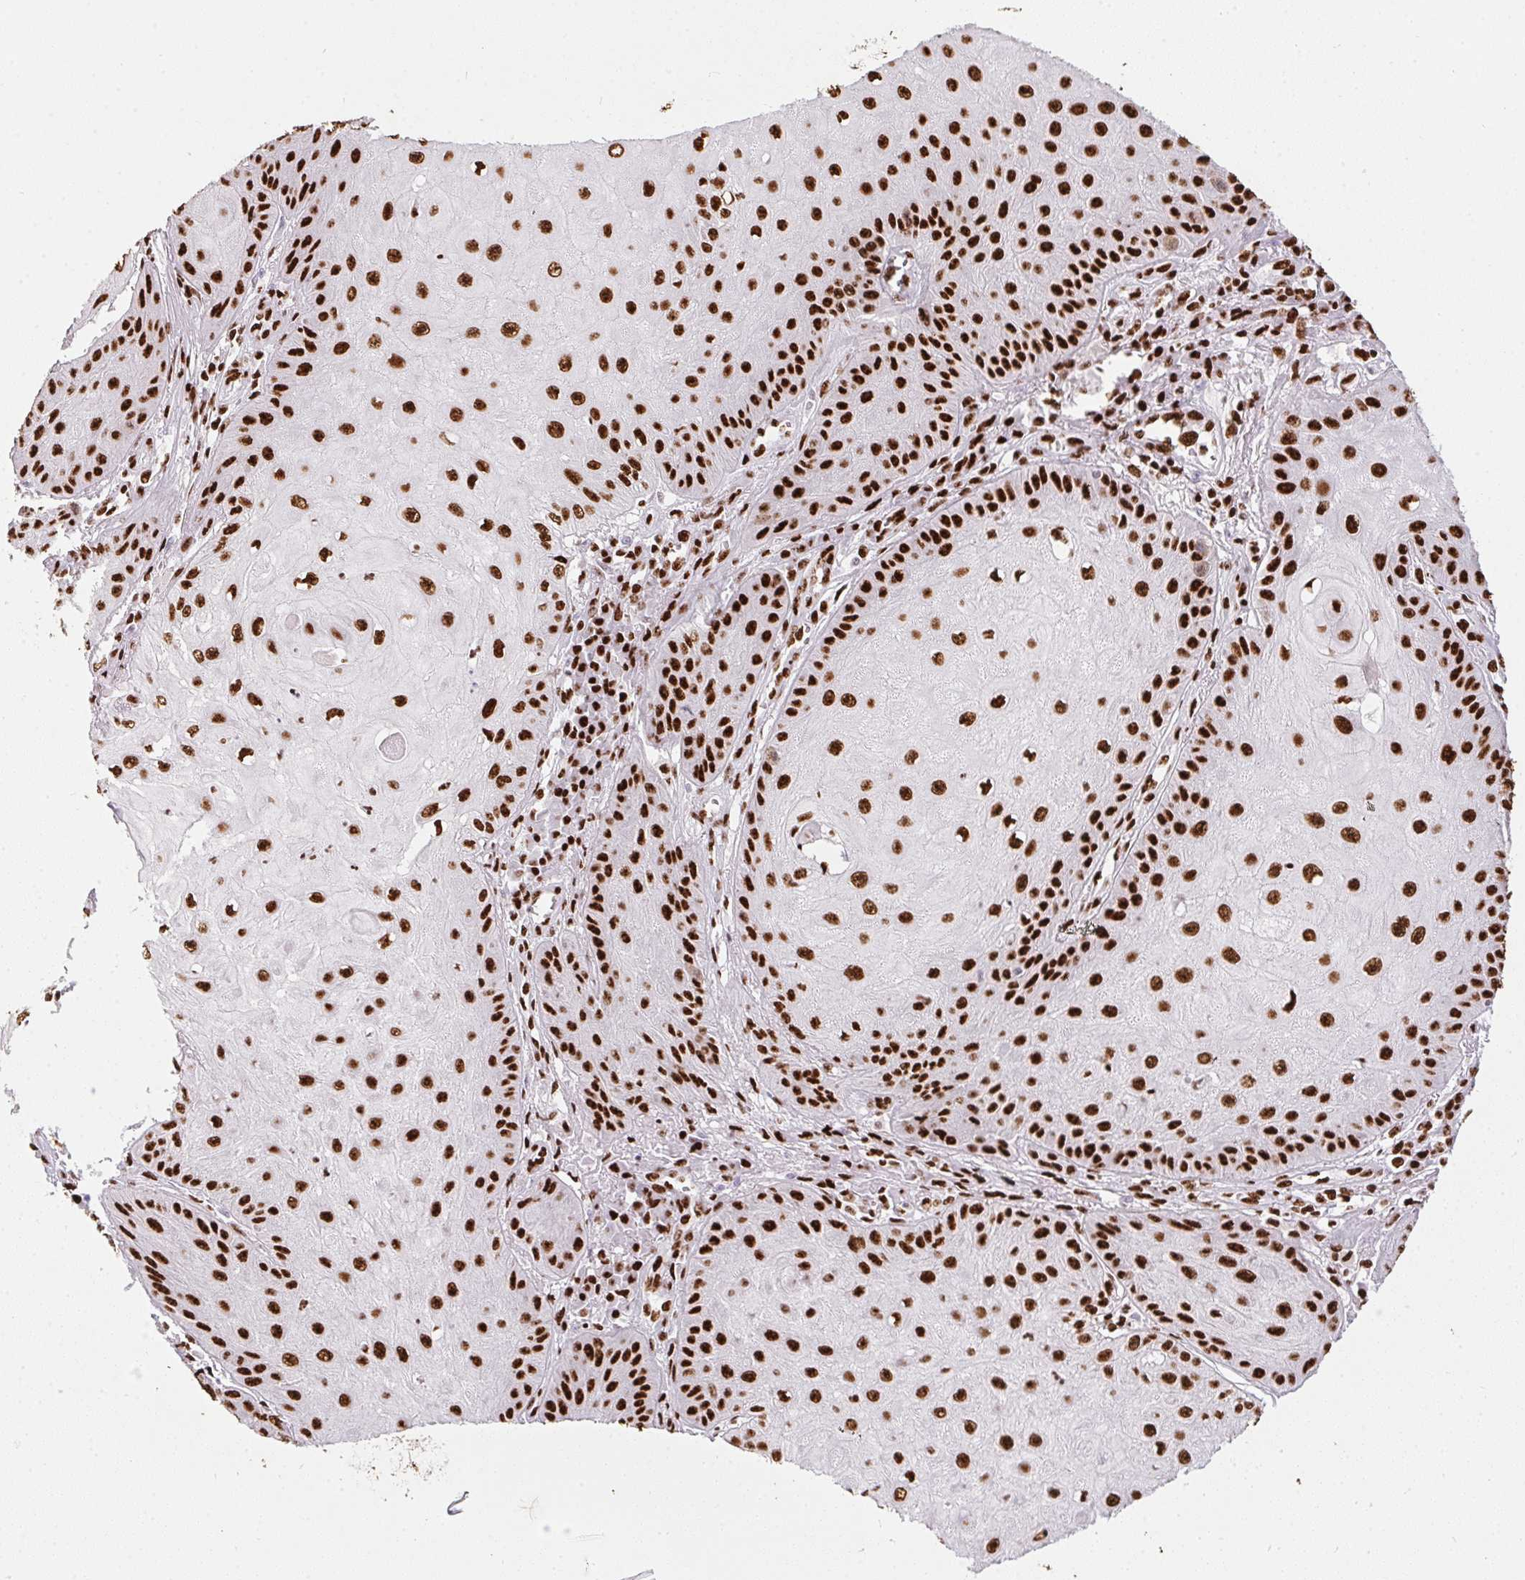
{"staining": {"intensity": "strong", "quantity": ">75%", "location": "nuclear"}, "tissue": "skin cancer", "cell_type": "Tumor cells", "image_type": "cancer", "snomed": [{"axis": "morphology", "description": "Squamous cell carcinoma, NOS"}, {"axis": "topography", "description": "Skin"}], "caption": "Tumor cells display high levels of strong nuclear expression in approximately >75% of cells in human skin cancer (squamous cell carcinoma).", "gene": "PAGE3", "patient": {"sex": "male", "age": 70}}